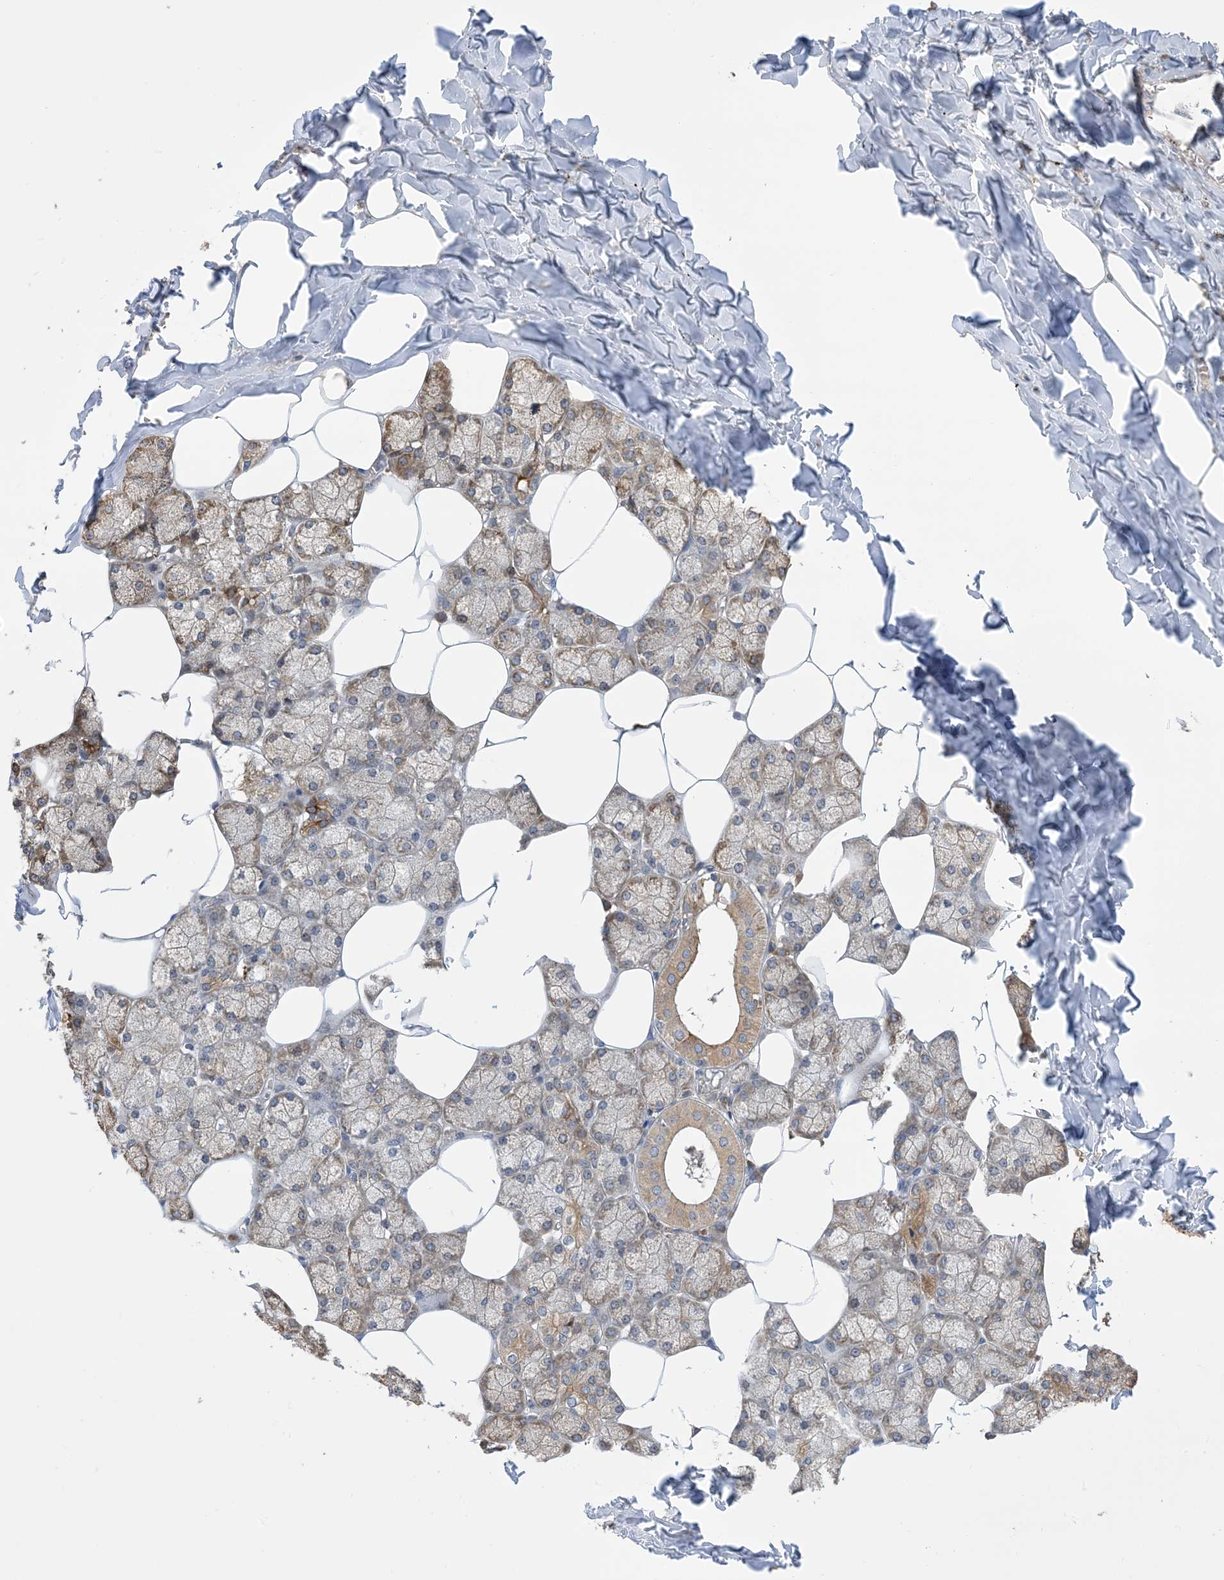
{"staining": {"intensity": "moderate", "quantity": "25%-75%", "location": "cytoplasmic/membranous"}, "tissue": "salivary gland", "cell_type": "Glandular cells", "image_type": "normal", "snomed": [{"axis": "morphology", "description": "Normal tissue, NOS"}, {"axis": "topography", "description": "Salivary gland"}], "caption": "A brown stain highlights moderate cytoplasmic/membranous expression of a protein in glandular cells of normal human salivary gland.", "gene": "CLEC16A", "patient": {"sex": "male", "age": 62}}